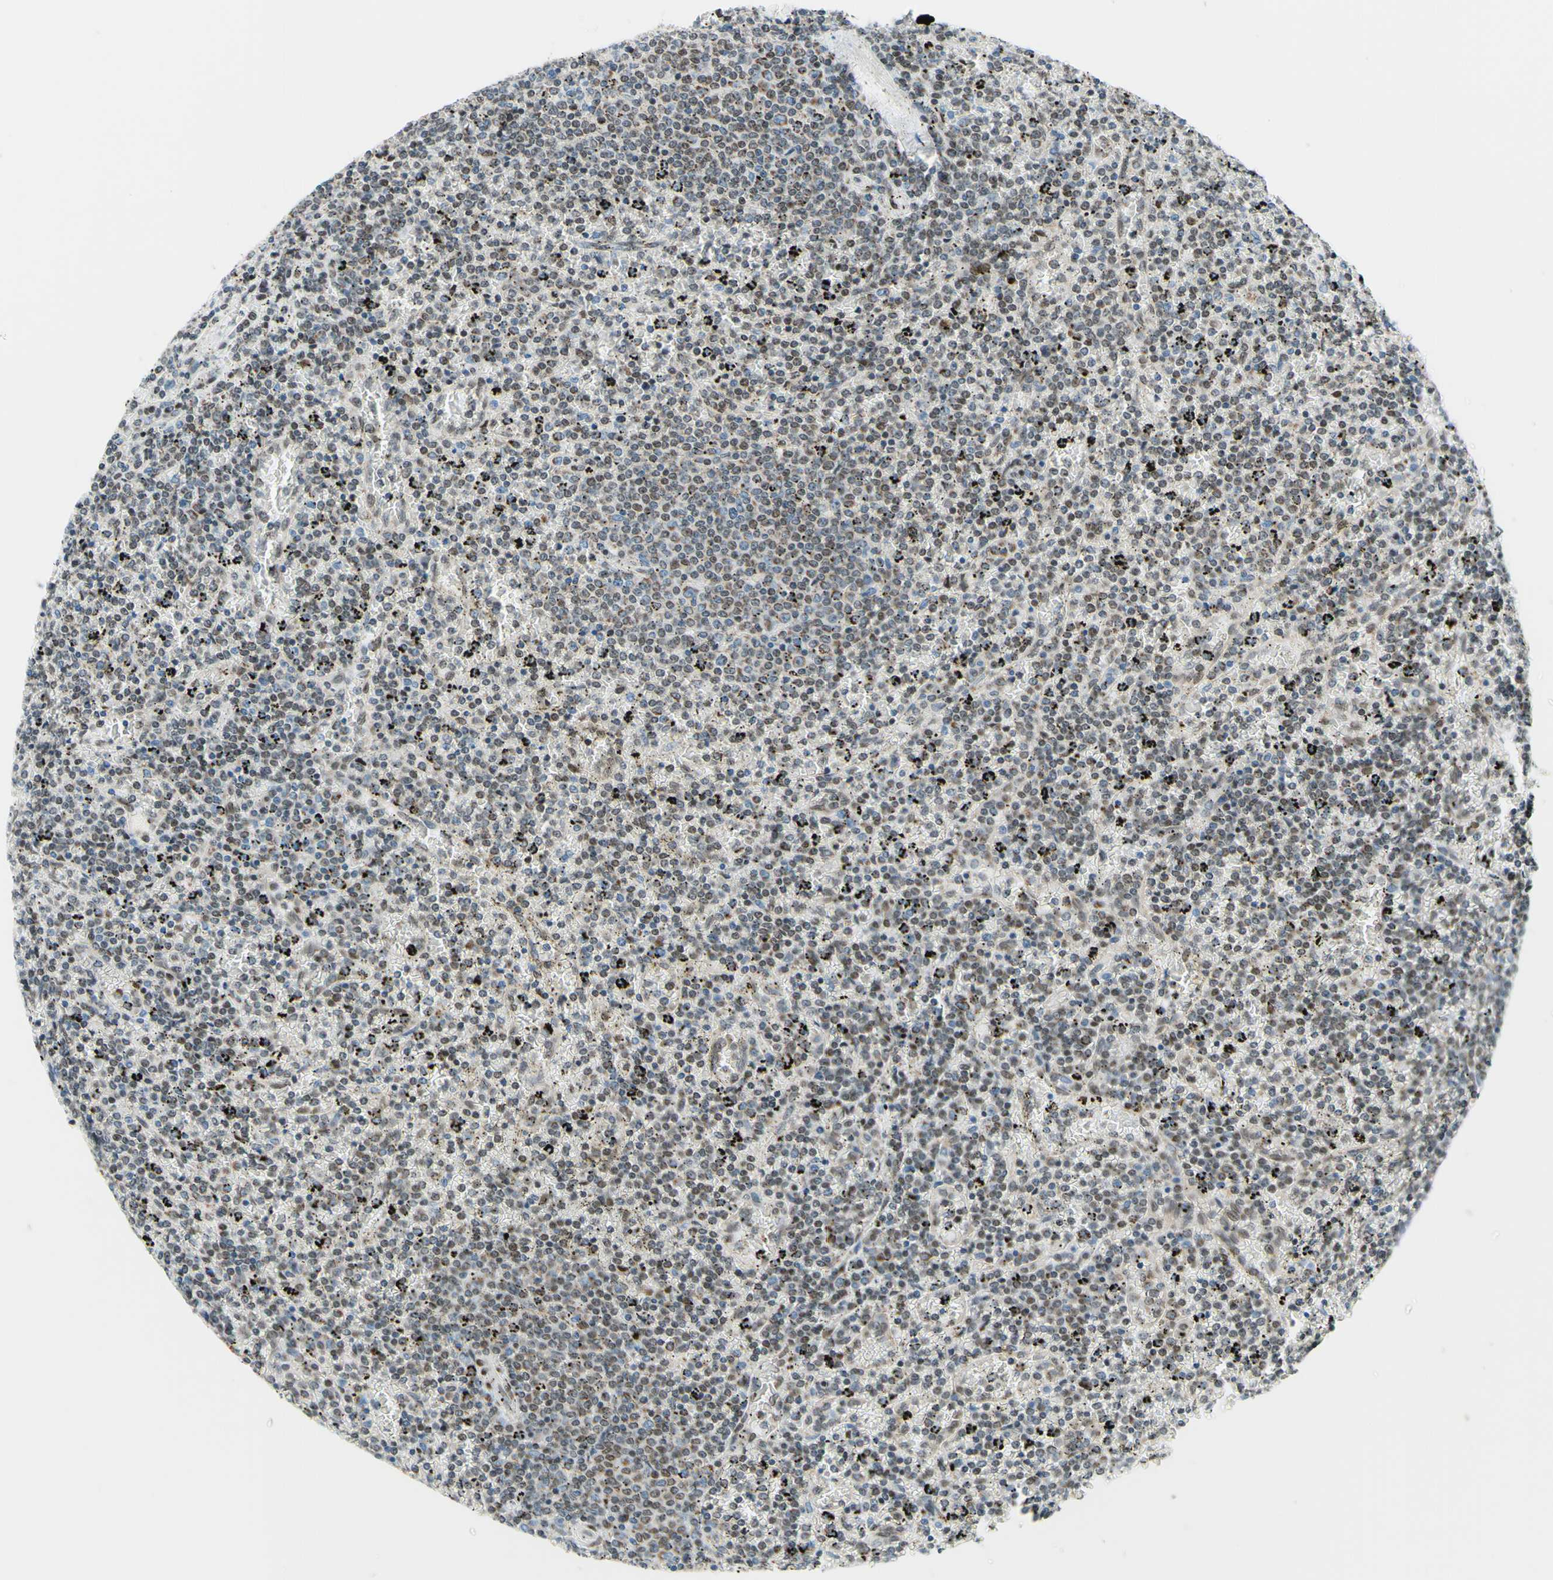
{"staining": {"intensity": "weak", "quantity": "25%-75%", "location": "cytoplasmic/membranous,nuclear"}, "tissue": "lymphoma", "cell_type": "Tumor cells", "image_type": "cancer", "snomed": [{"axis": "morphology", "description": "Malignant lymphoma, non-Hodgkin's type, Low grade"}, {"axis": "topography", "description": "Spleen"}], "caption": "Low-grade malignant lymphoma, non-Hodgkin's type stained for a protein (brown) shows weak cytoplasmic/membranous and nuclear positive staining in approximately 25%-75% of tumor cells.", "gene": "CBX7", "patient": {"sex": "female", "age": 77}}